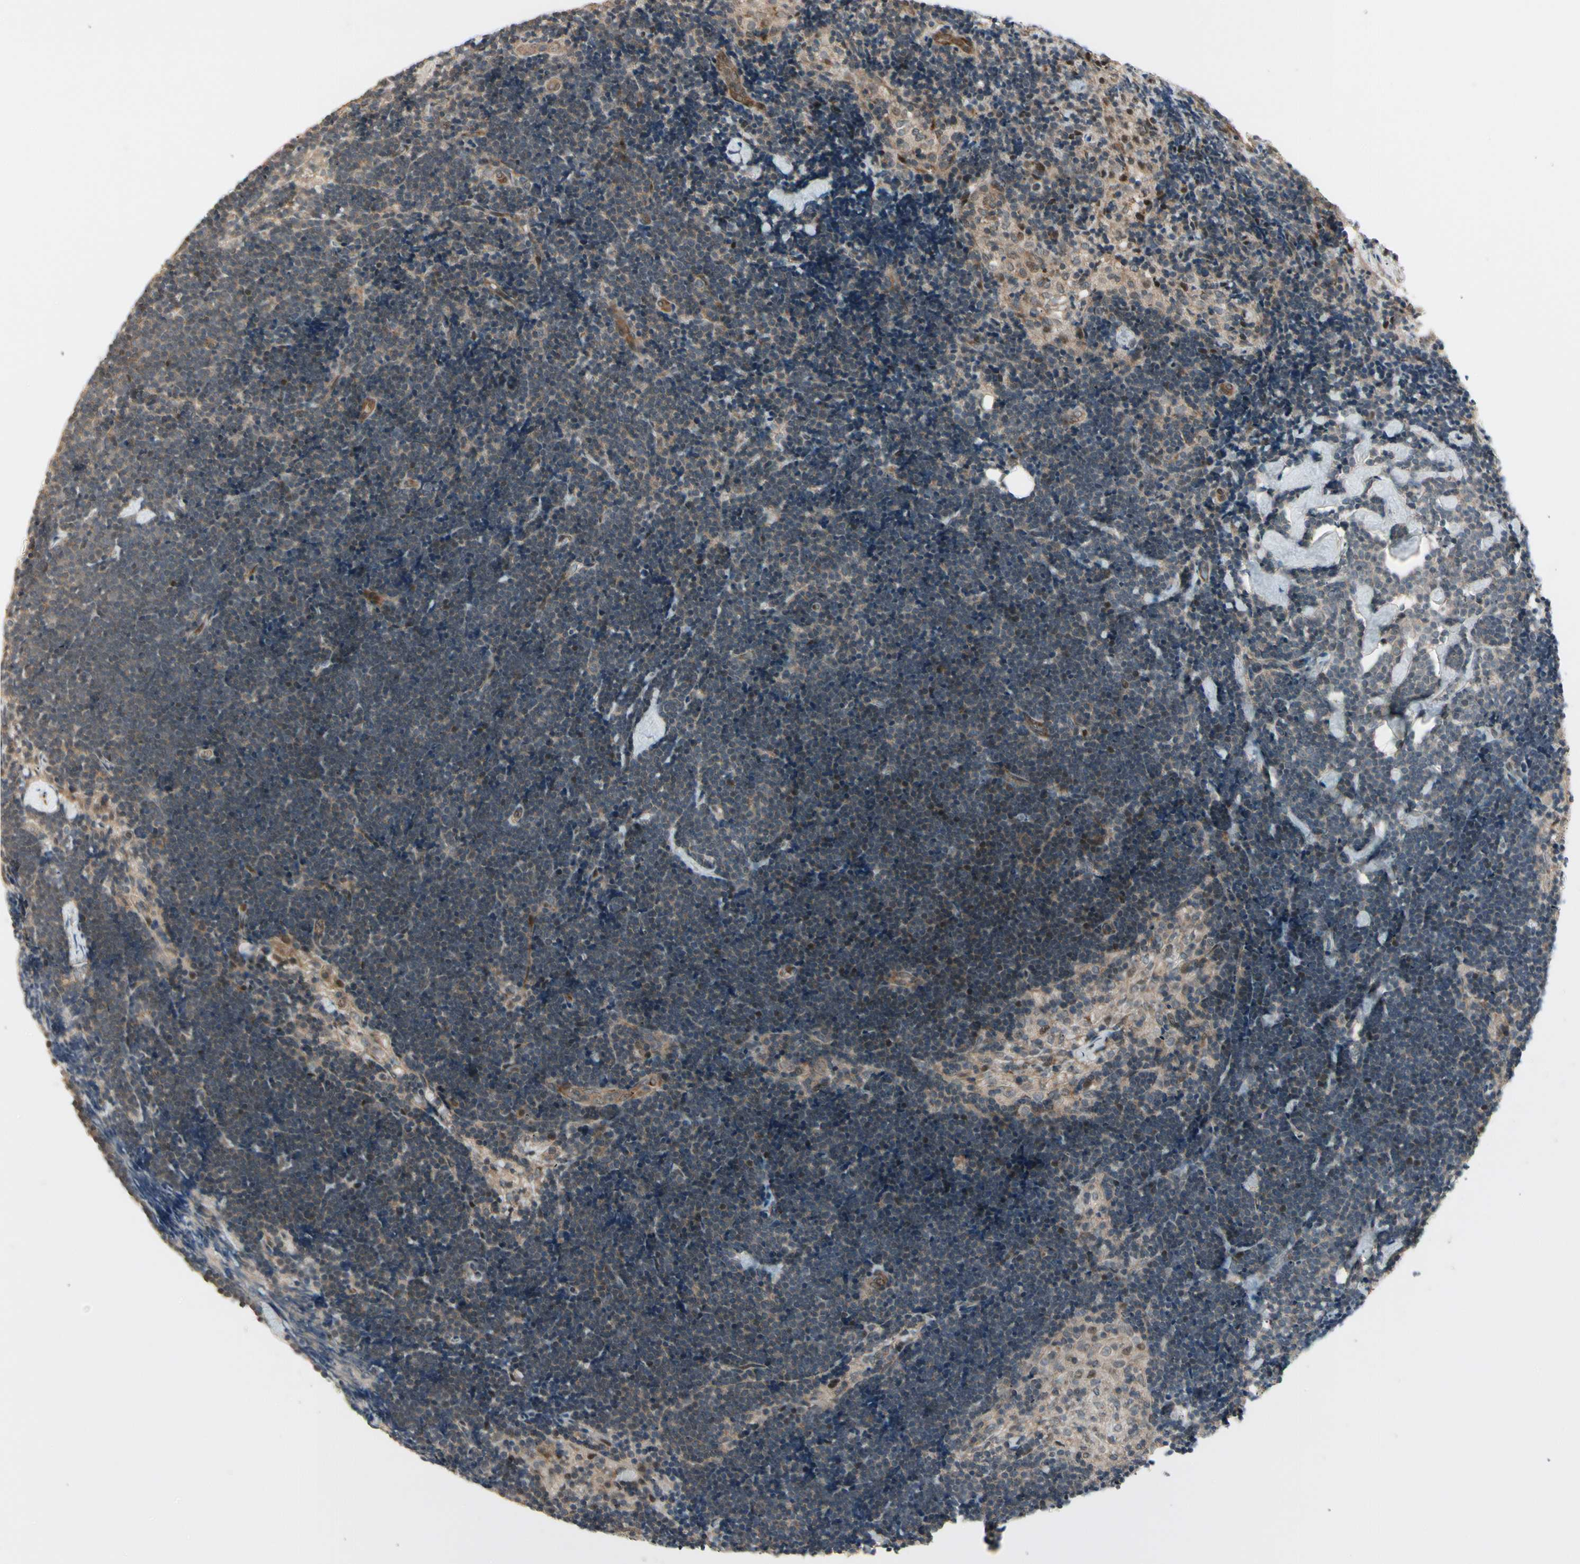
{"staining": {"intensity": "weak", "quantity": "25%-75%", "location": "cytoplasmic/membranous"}, "tissue": "lymph node", "cell_type": "Germinal center cells", "image_type": "normal", "snomed": [{"axis": "morphology", "description": "Normal tissue, NOS"}, {"axis": "topography", "description": "Lymph node"}], "caption": "This image demonstrates benign lymph node stained with immunohistochemistry to label a protein in brown. The cytoplasmic/membranous of germinal center cells show weak positivity for the protein. Nuclei are counter-stained blue.", "gene": "SVBP", "patient": {"sex": "male", "age": 63}}